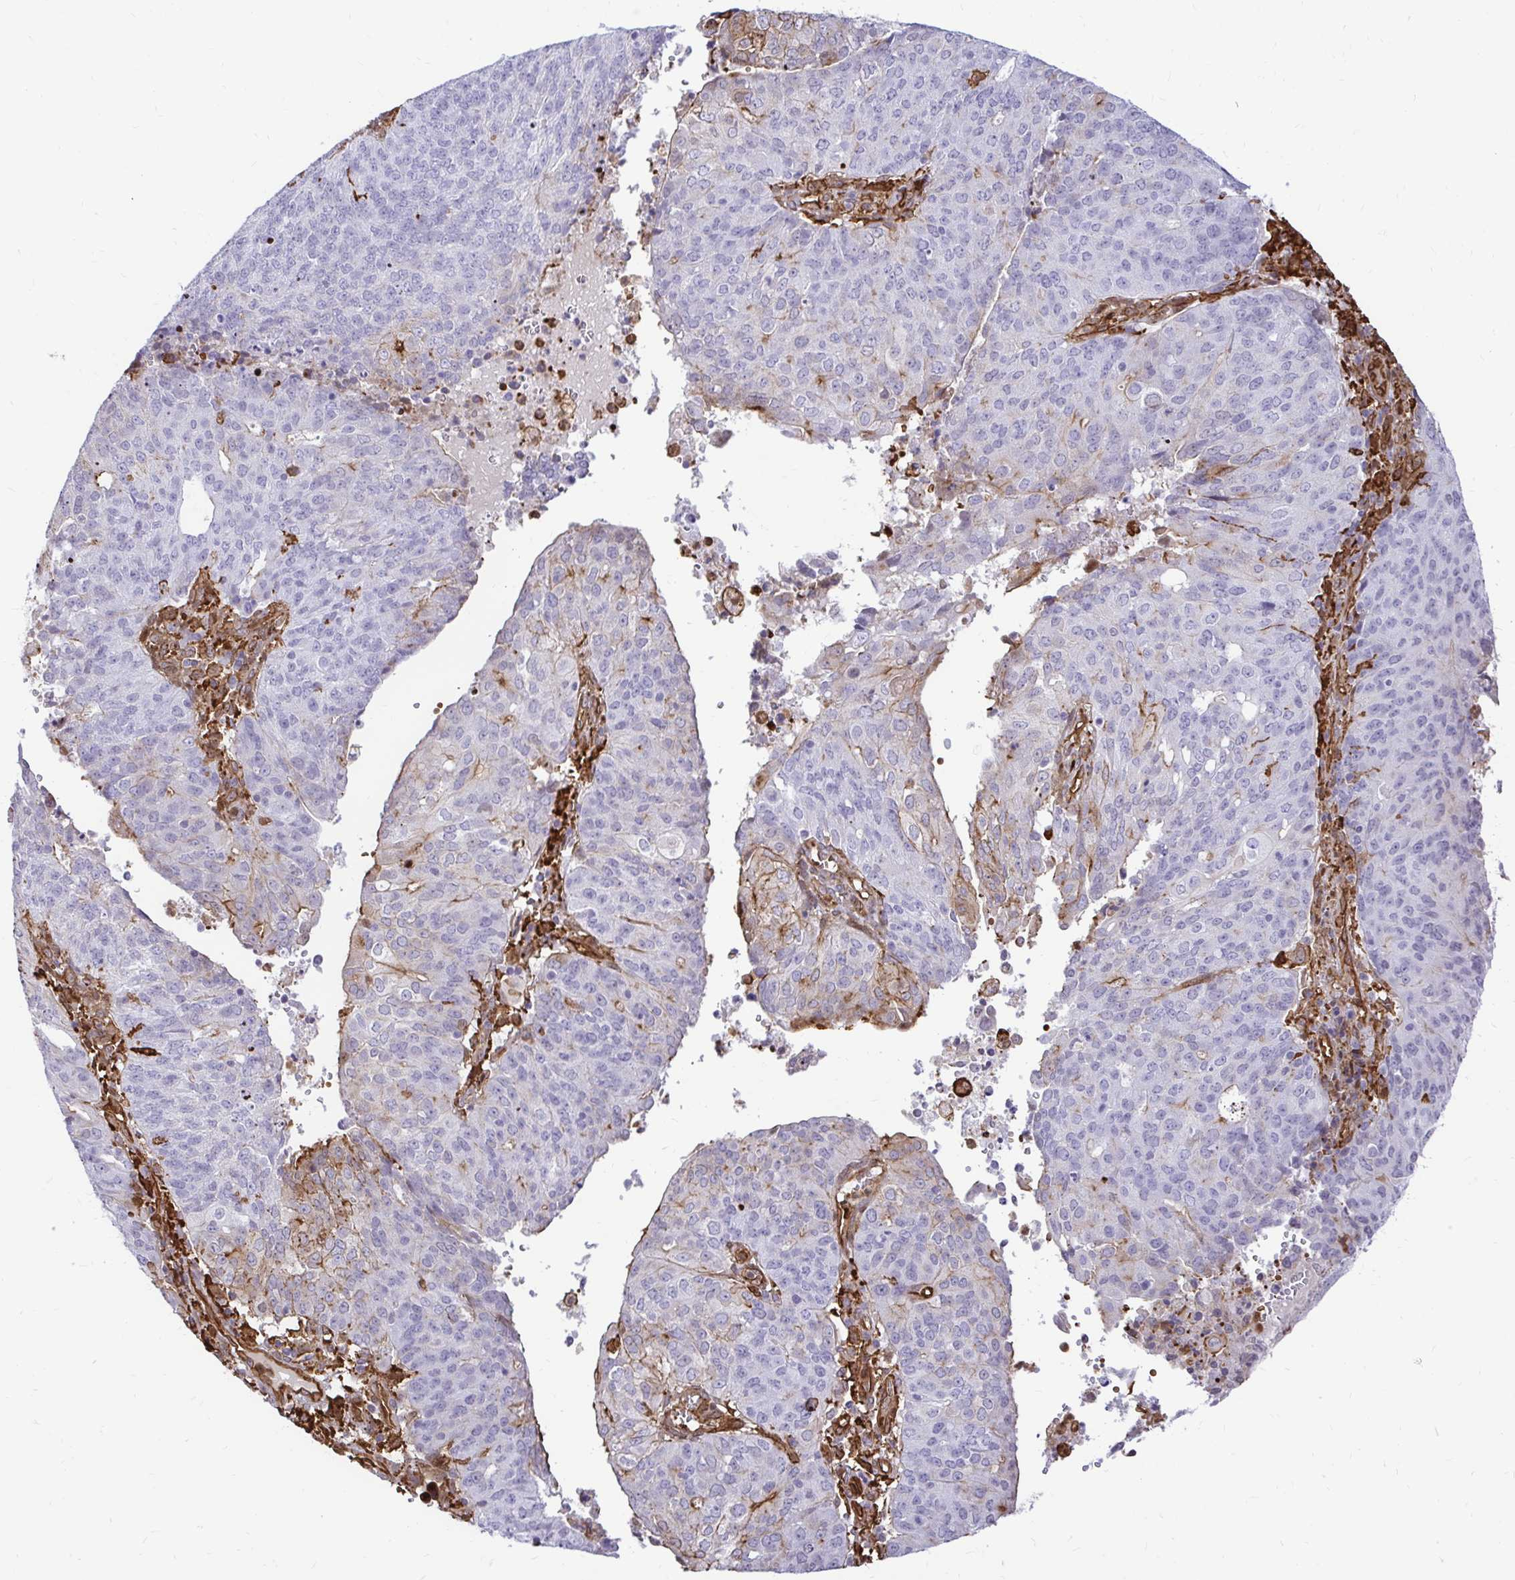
{"staining": {"intensity": "negative", "quantity": "none", "location": "none"}, "tissue": "endometrial cancer", "cell_type": "Tumor cells", "image_type": "cancer", "snomed": [{"axis": "morphology", "description": "Adenocarcinoma, NOS"}, {"axis": "topography", "description": "Endometrium"}], "caption": "DAB (3,3'-diaminobenzidine) immunohistochemical staining of endometrial cancer (adenocarcinoma) reveals no significant staining in tumor cells.", "gene": "GSN", "patient": {"sex": "female", "age": 82}}